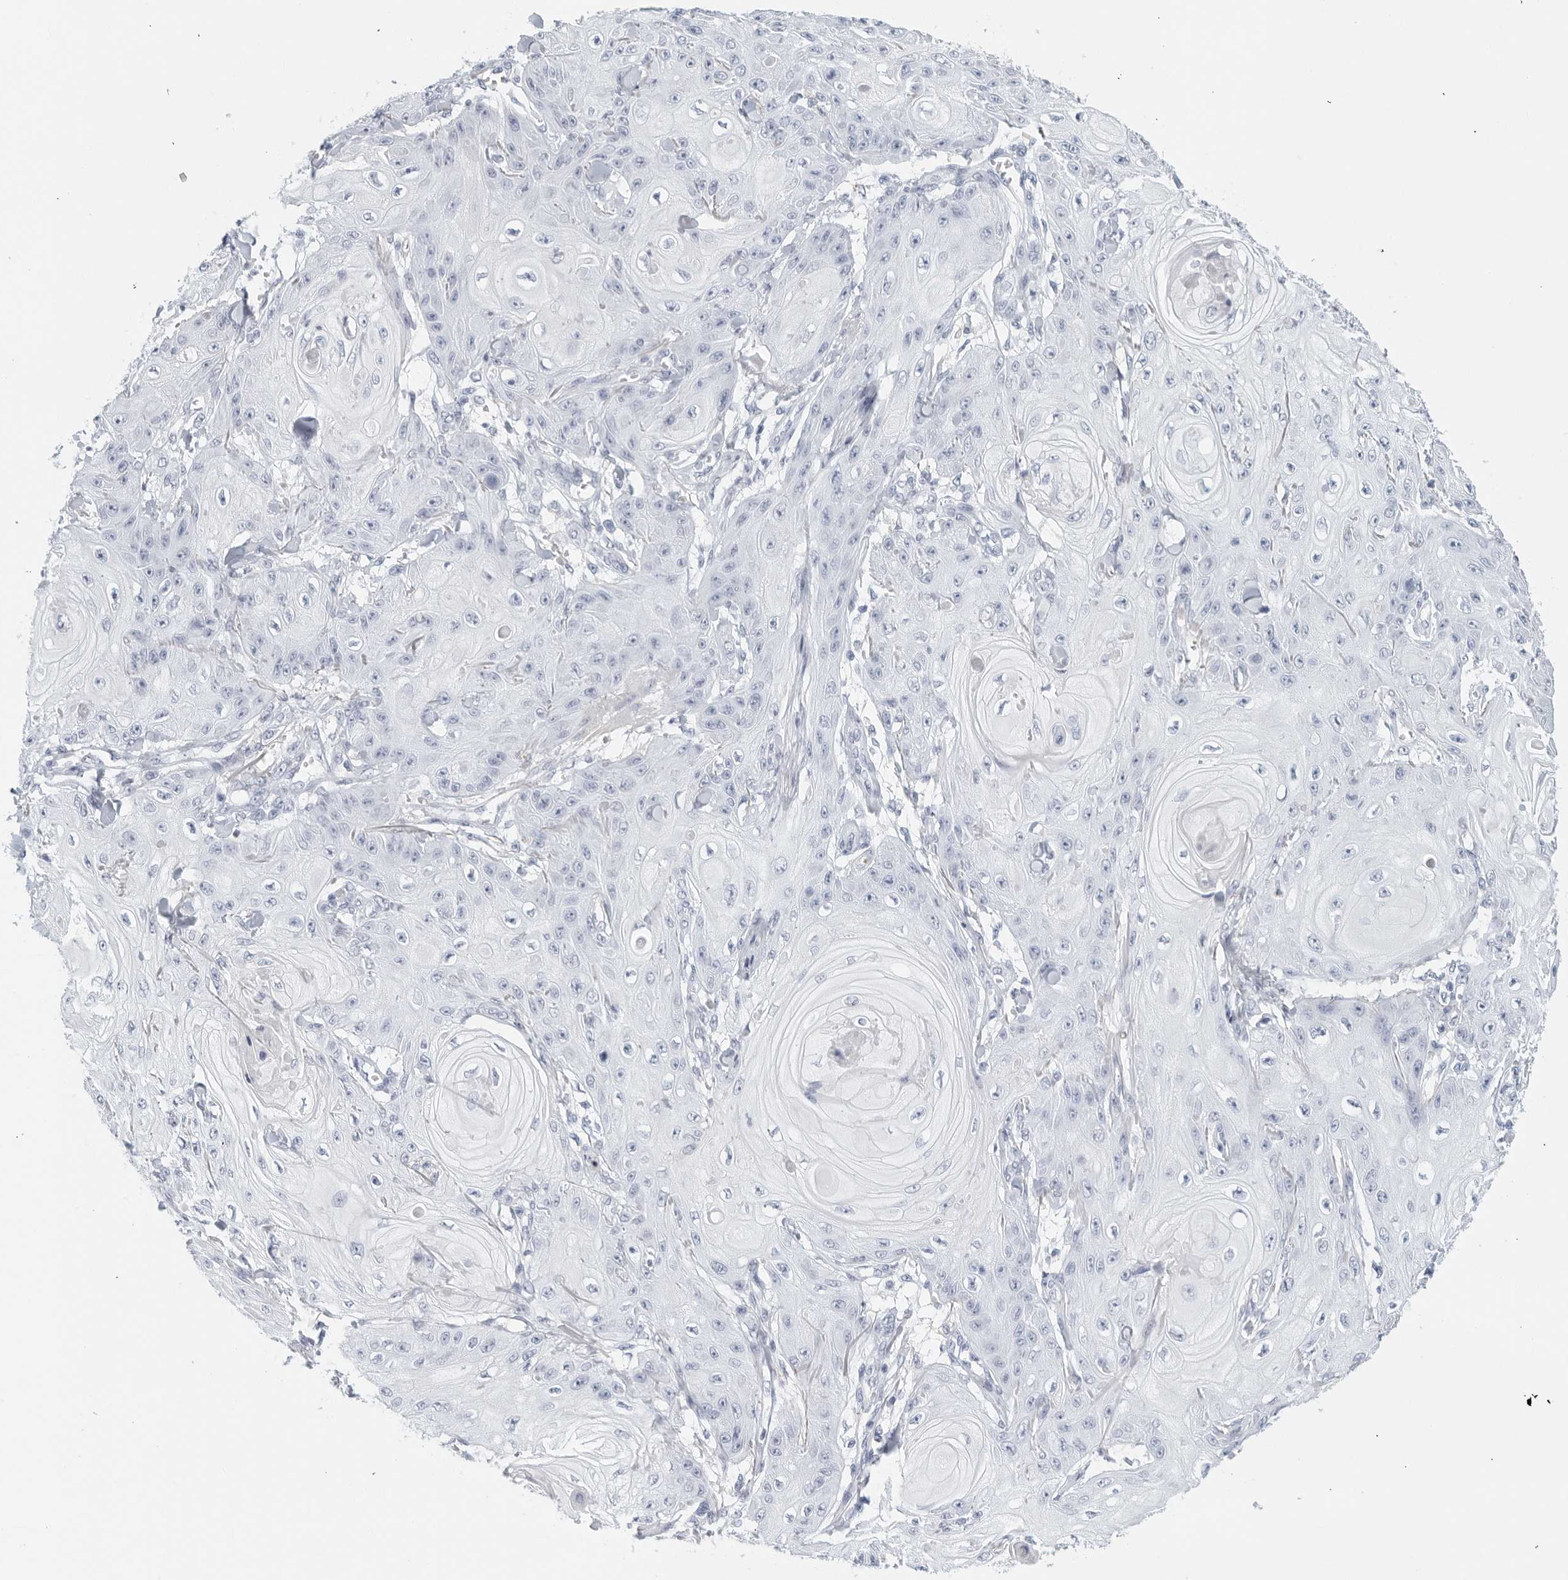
{"staining": {"intensity": "negative", "quantity": "none", "location": "none"}, "tissue": "skin cancer", "cell_type": "Tumor cells", "image_type": "cancer", "snomed": [{"axis": "morphology", "description": "Squamous cell carcinoma, NOS"}, {"axis": "topography", "description": "Skin"}], "caption": "Immunohistochemistry (IHC) of human skin cancer (squamous cell carcinoma) shows no positivity in tumor cells. The staining is performed using DAB brown chromogen with nuclei counter-stained in using hematoxylin.", "gene": "FGG", "patient": {"sex": "male", "age": 74}}